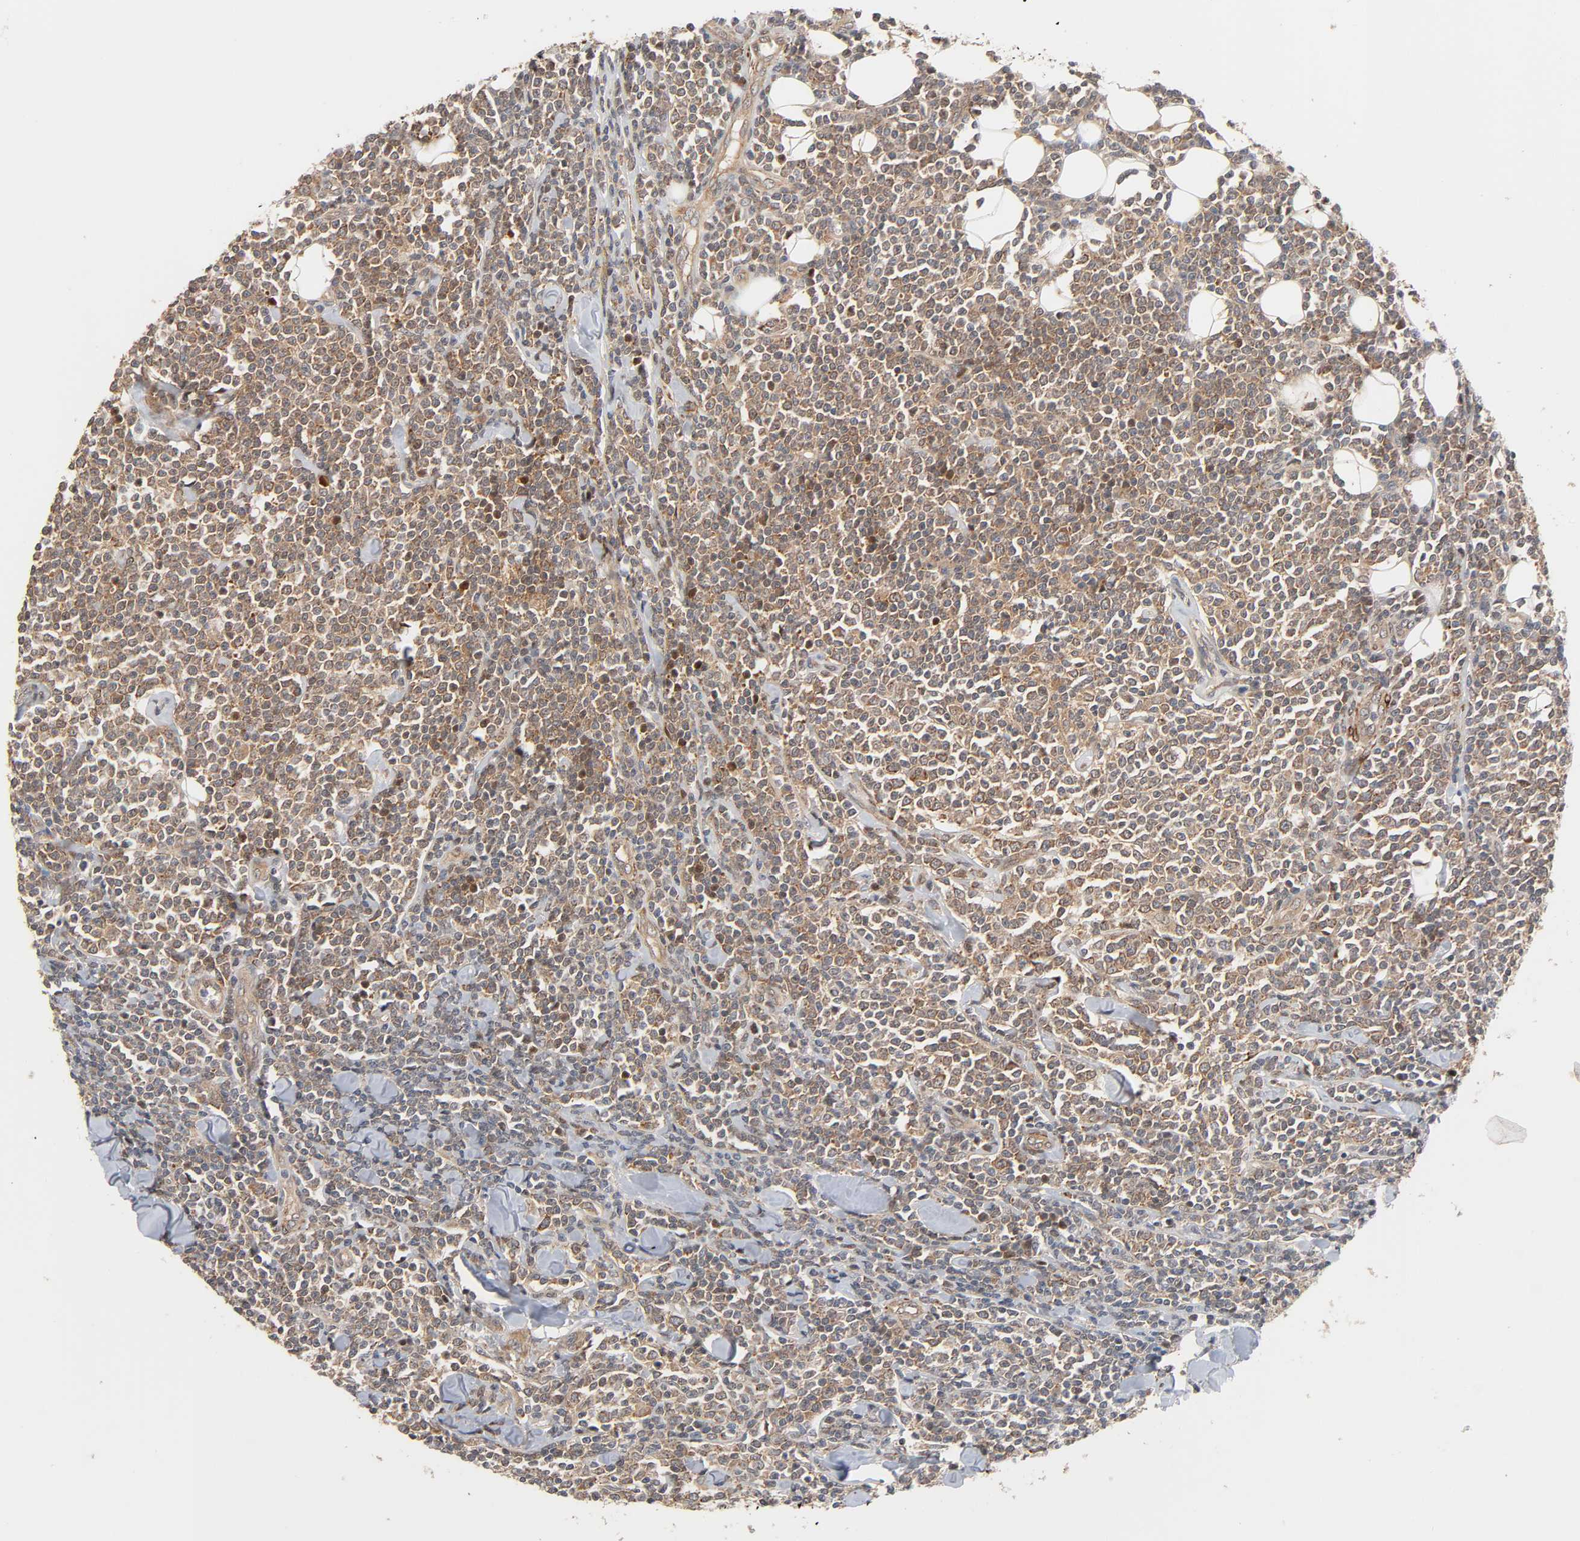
{"staining": {"intensity": "moderate", "quantity": ">75%", "location": "cytoplasmic/membranous"}, "tissue": "lymphoma", "cell_type": "Tumor cells", "image_type": "cancer", "snomed": [{"axis": "morphology", "description": "Malignant lymphoma, non-Hodgkin's type, Low grade"}, {"axis": "topography", "description": "Soft tissue"}], "caption": "Low-grade malignant lymphoma, non-Hodgkin's type was stained to show a protein in brown. There is medium levels of moderate cytoplasmic/membranous staining in about >75% of tumor cells.", "gene": "NEMF", "patient": {"sex": "male", "age": 92}}